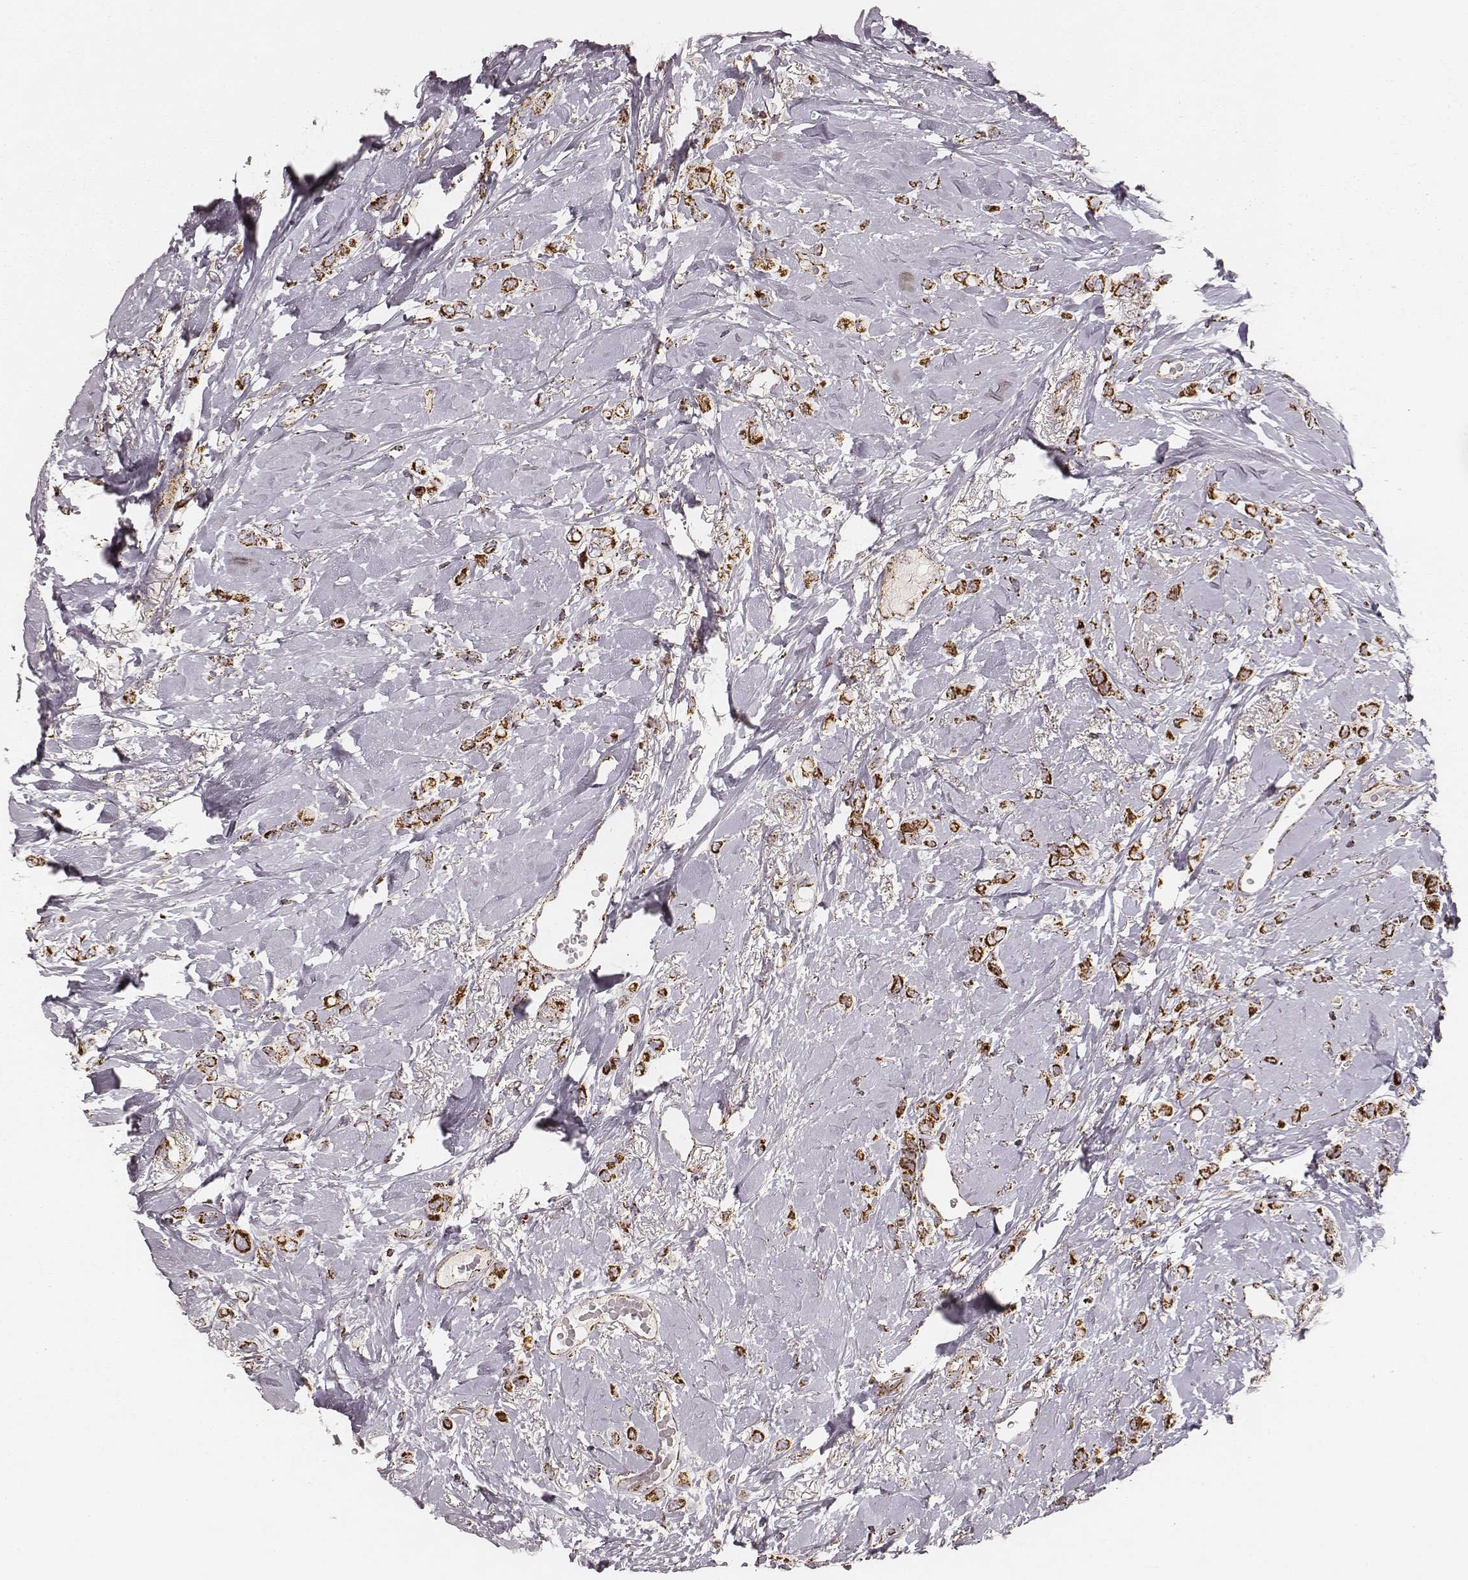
{"staining": {"intensity": "strong", "quantity": ">75%", "location": "cytoplasmic/membranous"}, "tissue": "breast cancer", "cell_type": "Tumor cells", "image_type": "cancer", "snomed": [{"axis": "morphology", "description": "Lobular carcinoma"}, {"axis": "topography", "description": "Breast"}], "caption": "Immunohistochemical staining of human breast cancer shows strong cytoplasmic/membranous protein expression in about >75% of tumor cells. (DAB (3,3'-diaminobenzidine) IHC with brightfield microscopy, high magnification).", "gene": "CS", "patient": {"sex": "female", "age": 66}}